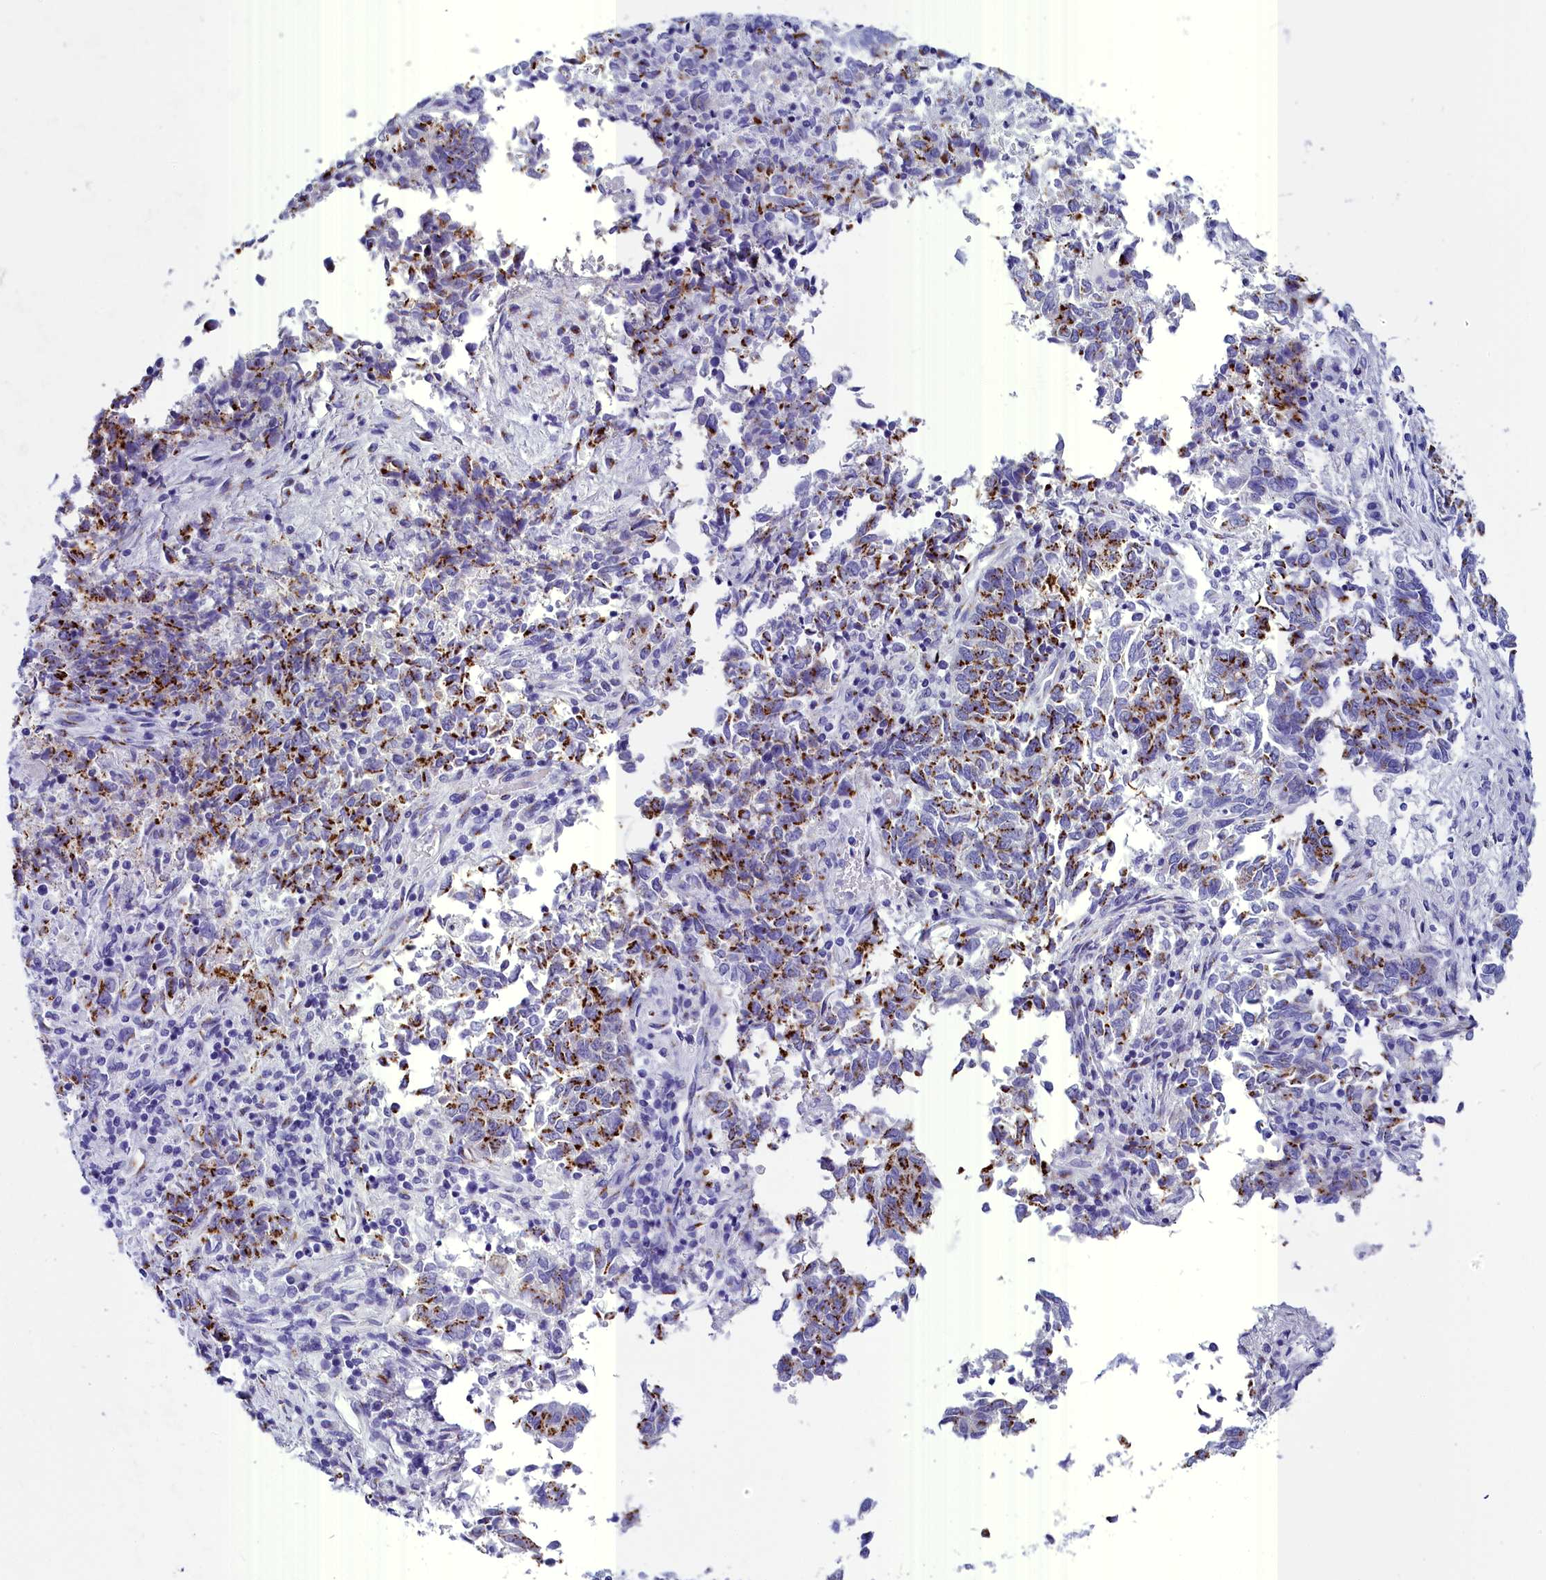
{"staining": {"intensity": "strong", "quantity": ">75%", "location": "cytoplasmic/membranous"}, "tissue": "endometrial cancer", "cell_type": "Tumor cells", "image_type": "cancer", "snomed": [{"axis": "morphology", "description": "Adenocarcinoma, NOS"}, {"axis": "topography", "description": "Endometrium"}], "caption": "Tumor cells exhibit high levels of strong cytoplasmic/membranous positivity in about >75% of cells in endometrial cancer.", "gene": "AP3B2", "patient": {"sex": "female", "age": 80}}